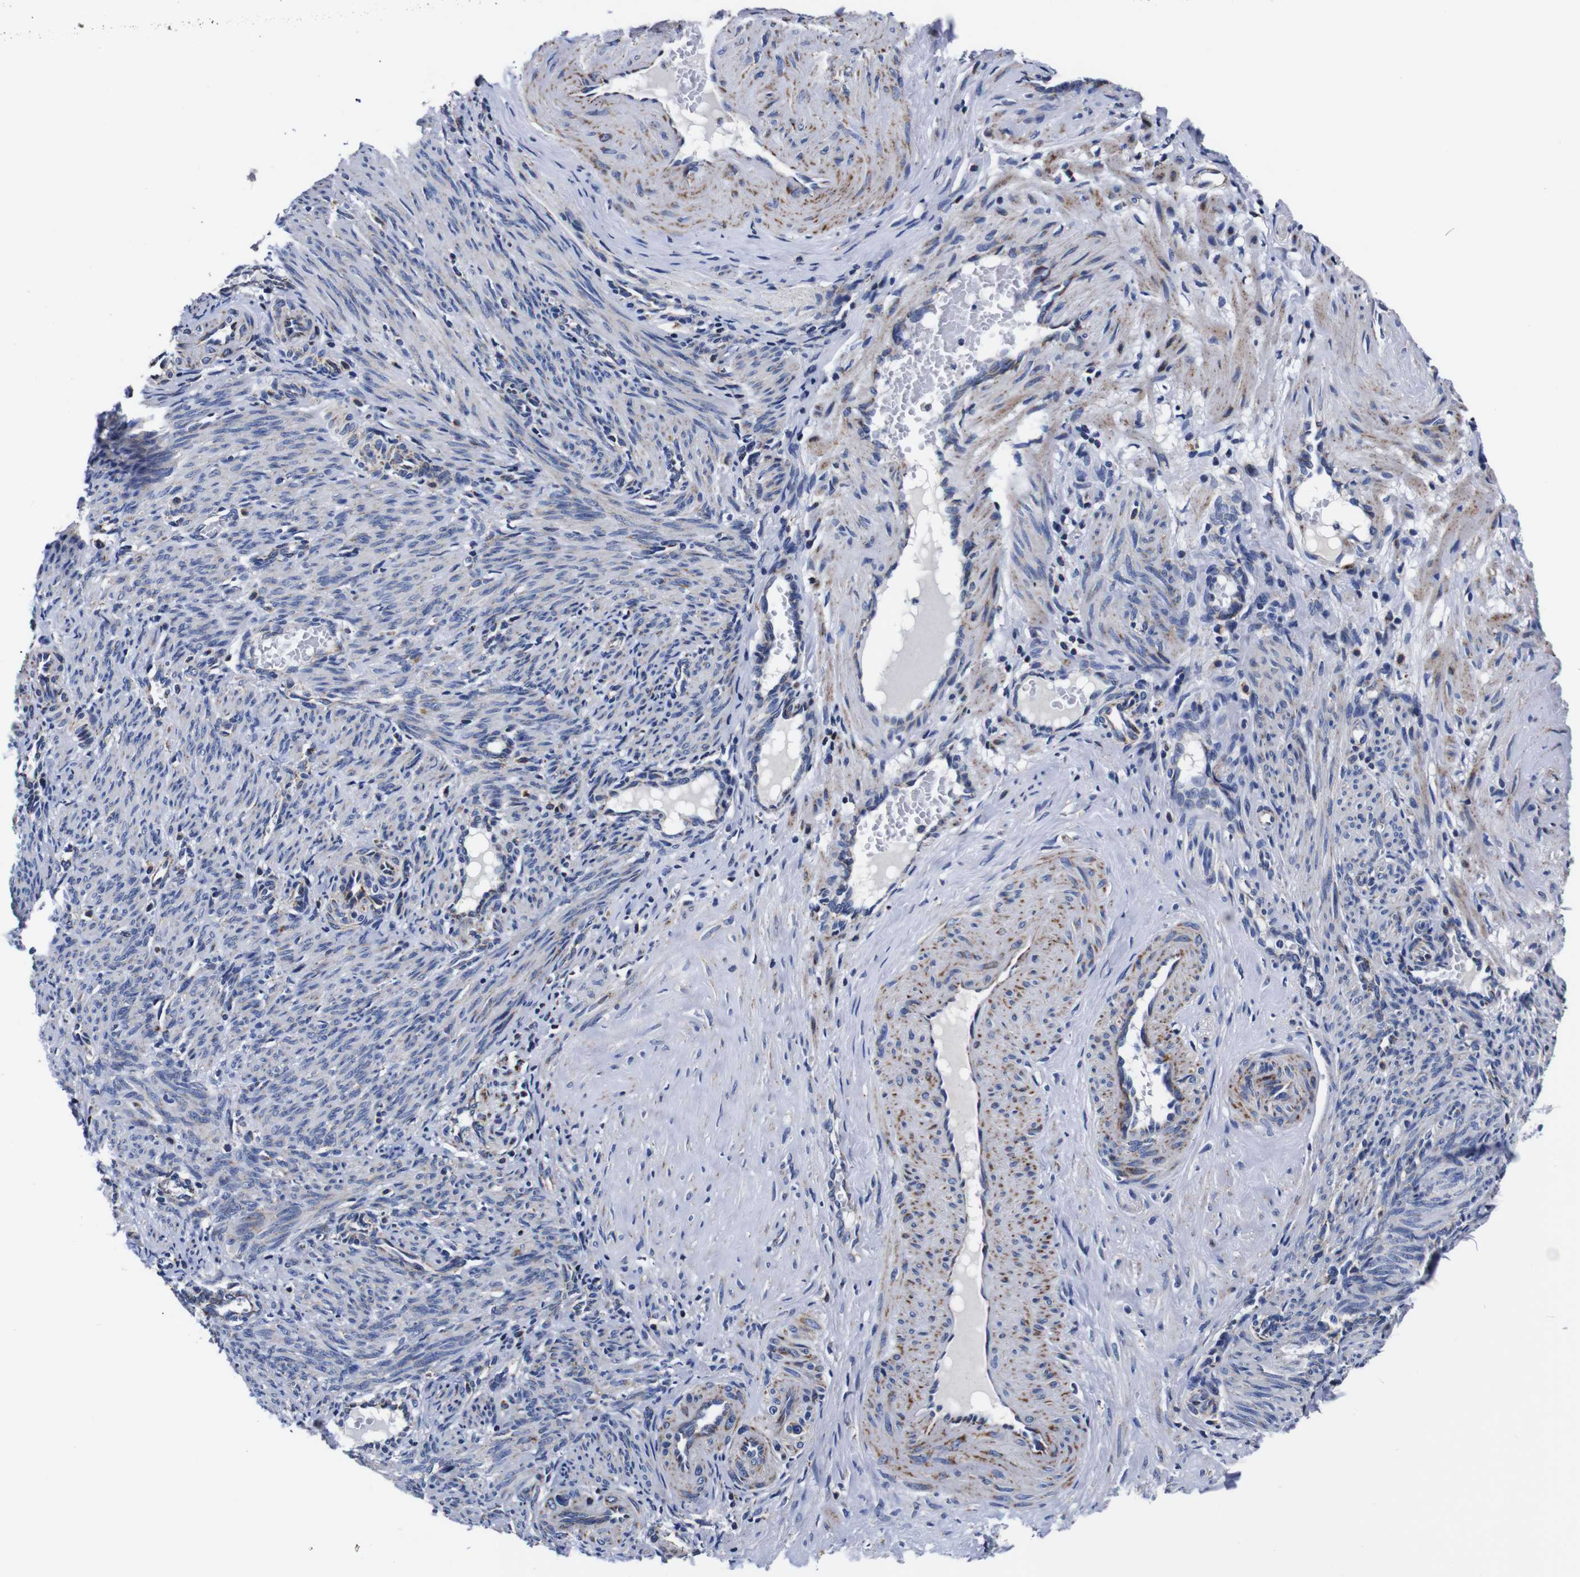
{"staining": {"intensity": "negative", "quantity": "none", "location": "none"}, "tissue": "smooth muscle", "cell_type": "Smooth muscle cells", "image_type": "normal", "snomed": [{"axis": "morphology", "description": "Normal tissue, NOS"}, {"axis": "topography", "description": "Endometrium"}], "caption": "There is no significant staining in smooth muscle cells of smooth muscle. Nuclei are stained in blue.", "gene": "FKBP9", "patient": {"sex": "female", "age": 33}}